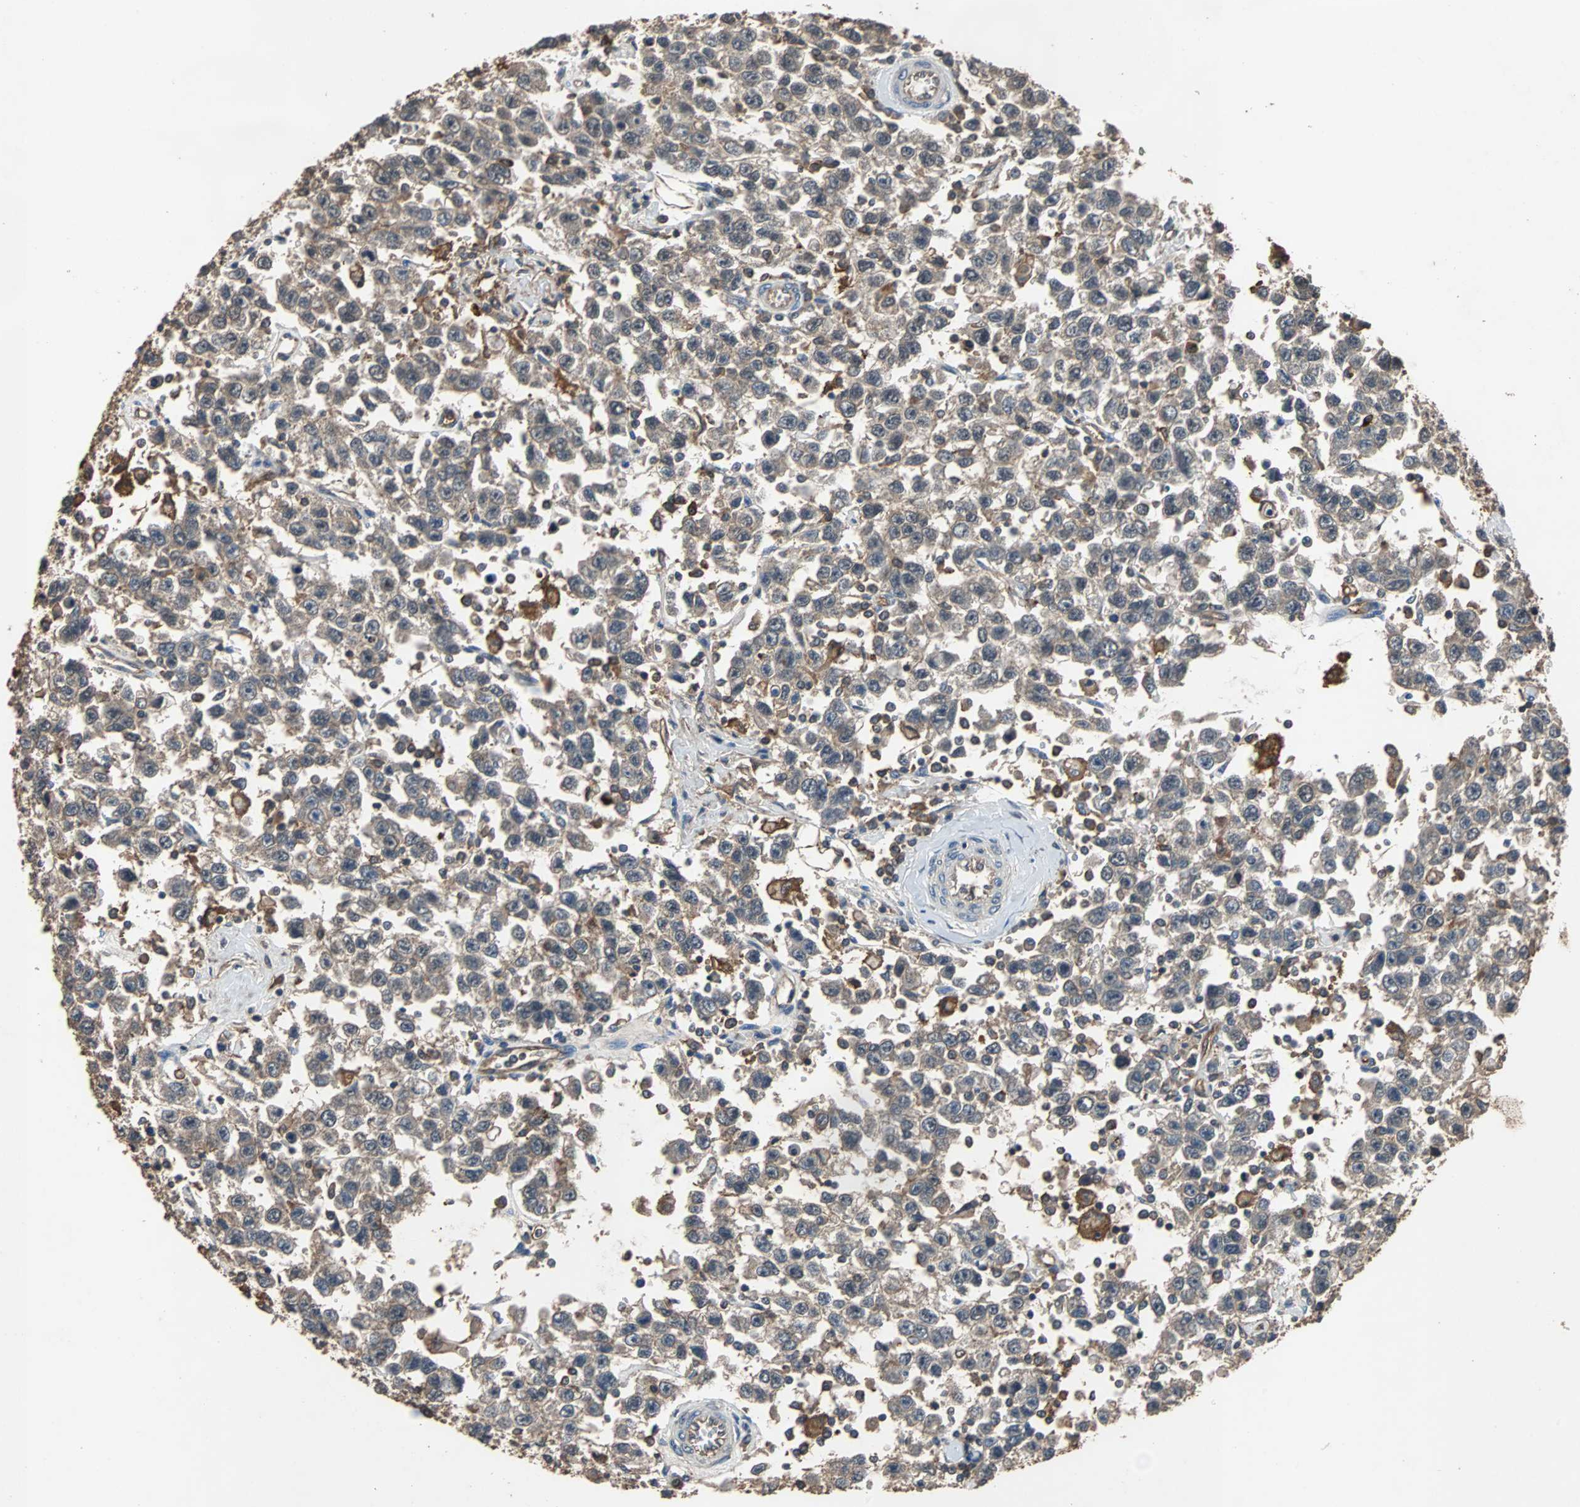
{"staining": {"intensity": "weak", "quantity": "25%-75%", "location": "cytoplasmic/membranous"}, "tissue": "testis cancer", "cell_type": "Tumor cells", "image_type": "cancer", "snomed": [{"axis": "morphology", "description": "Seminoma, NOS"}, {"axis": "topography", "description": "Testis"}], "caption": "Testis seminoma stained with a protein marker displays weak staining in tumor cells.", "gene": "NDRG1", "patient": {"sex": "male", "age": 41}}